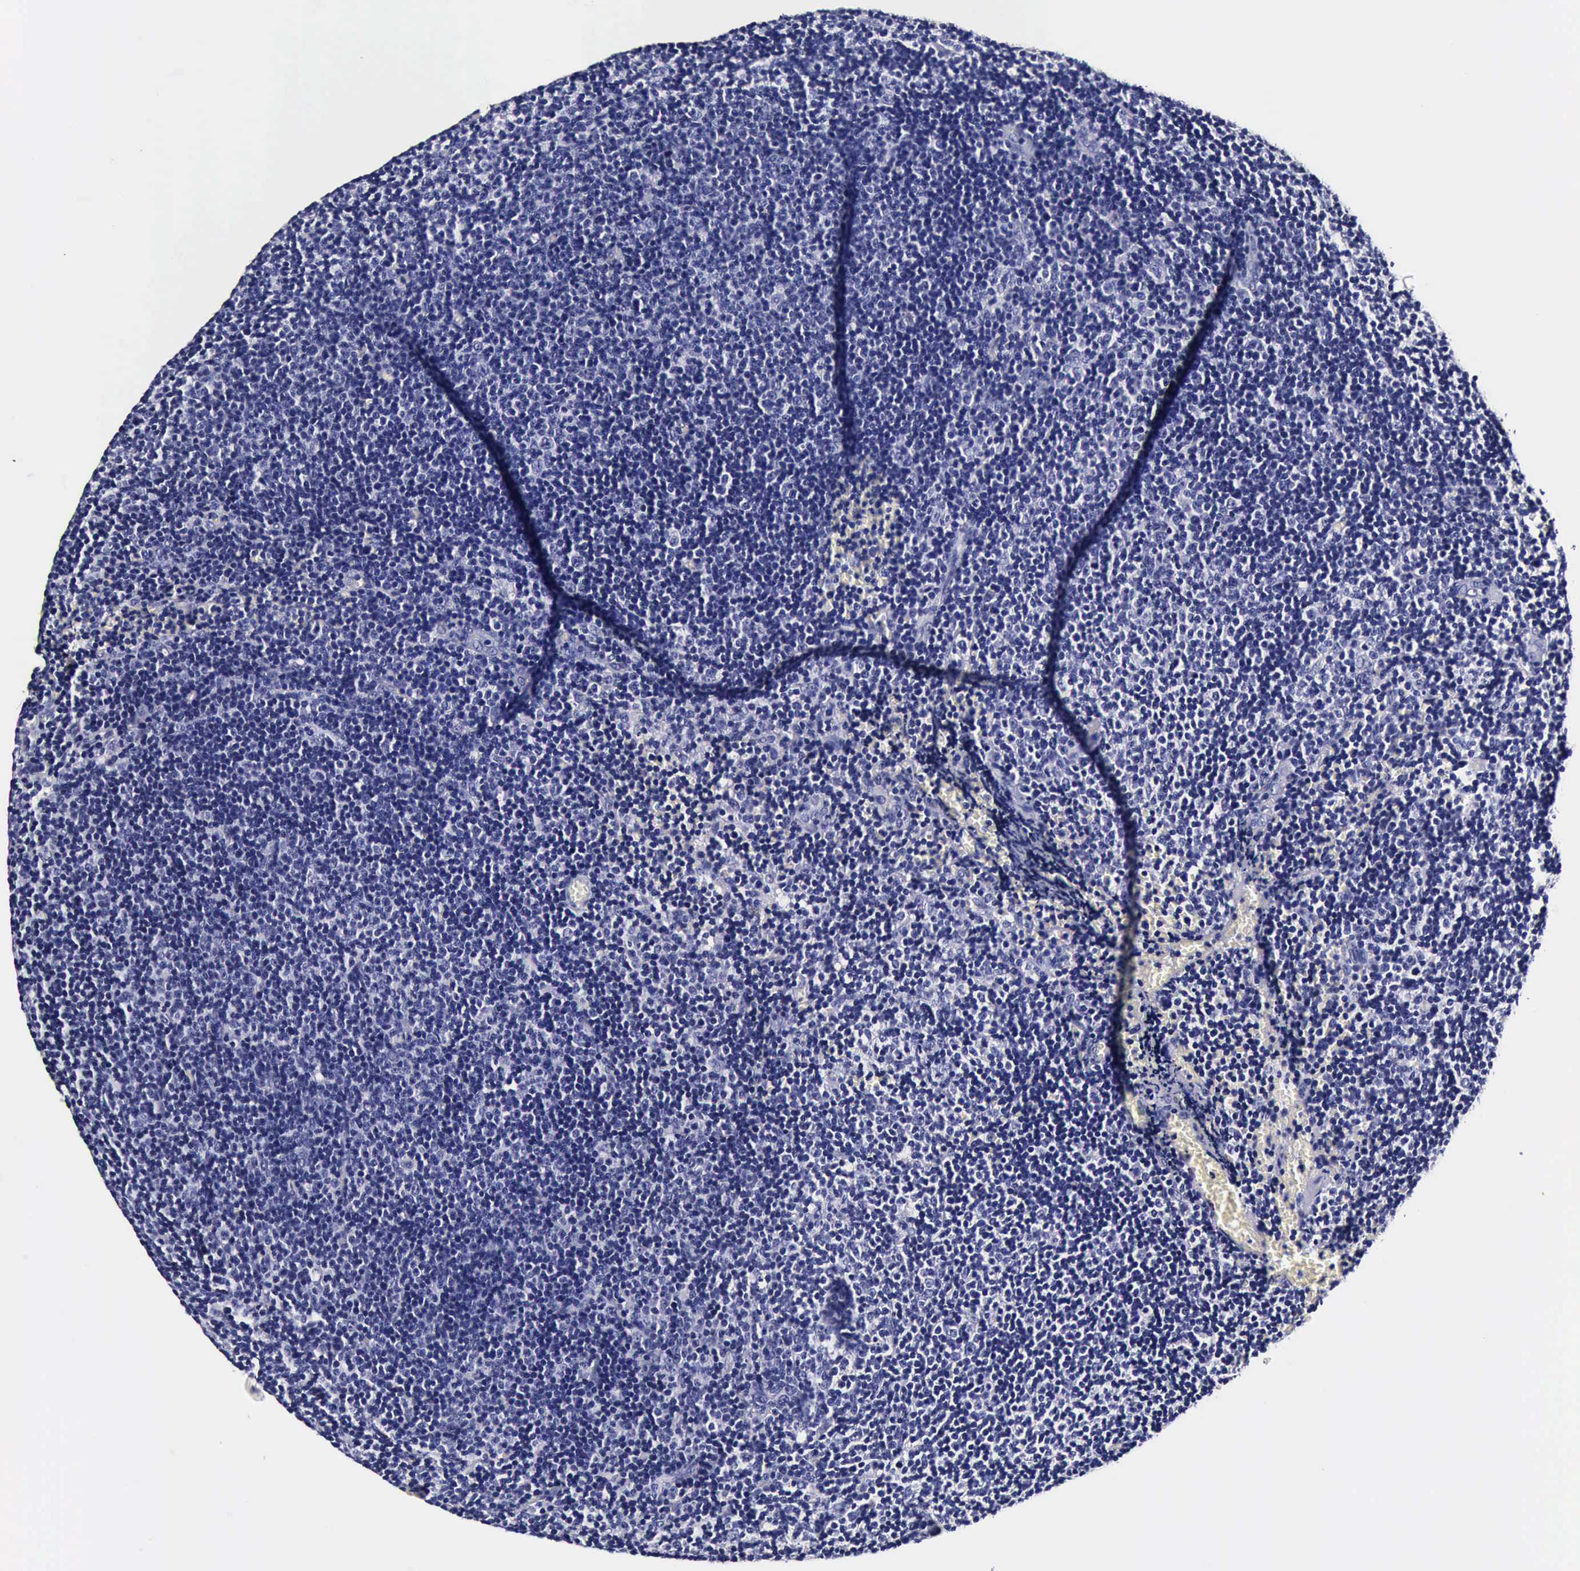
{"staining": {"intensity": "negative", "quantity": "none", "location": "none"}, "tissue": "lymphoma", "cell_type": "Tumor cells", "image_type": "cancer", "snomed": [{"axis": "morphology", "description": "Malignant lymphoma, non-Hodgkin's type, Low grade"}, {"axis": "topography", "description": "Lymph node"}], "caption": "This is an immunohistochemistry photomicrograph of lymphoma. There is no positivity in tumor cells.", "gene": "IAPP", "patient": {"sex": "male", "age": 49}}